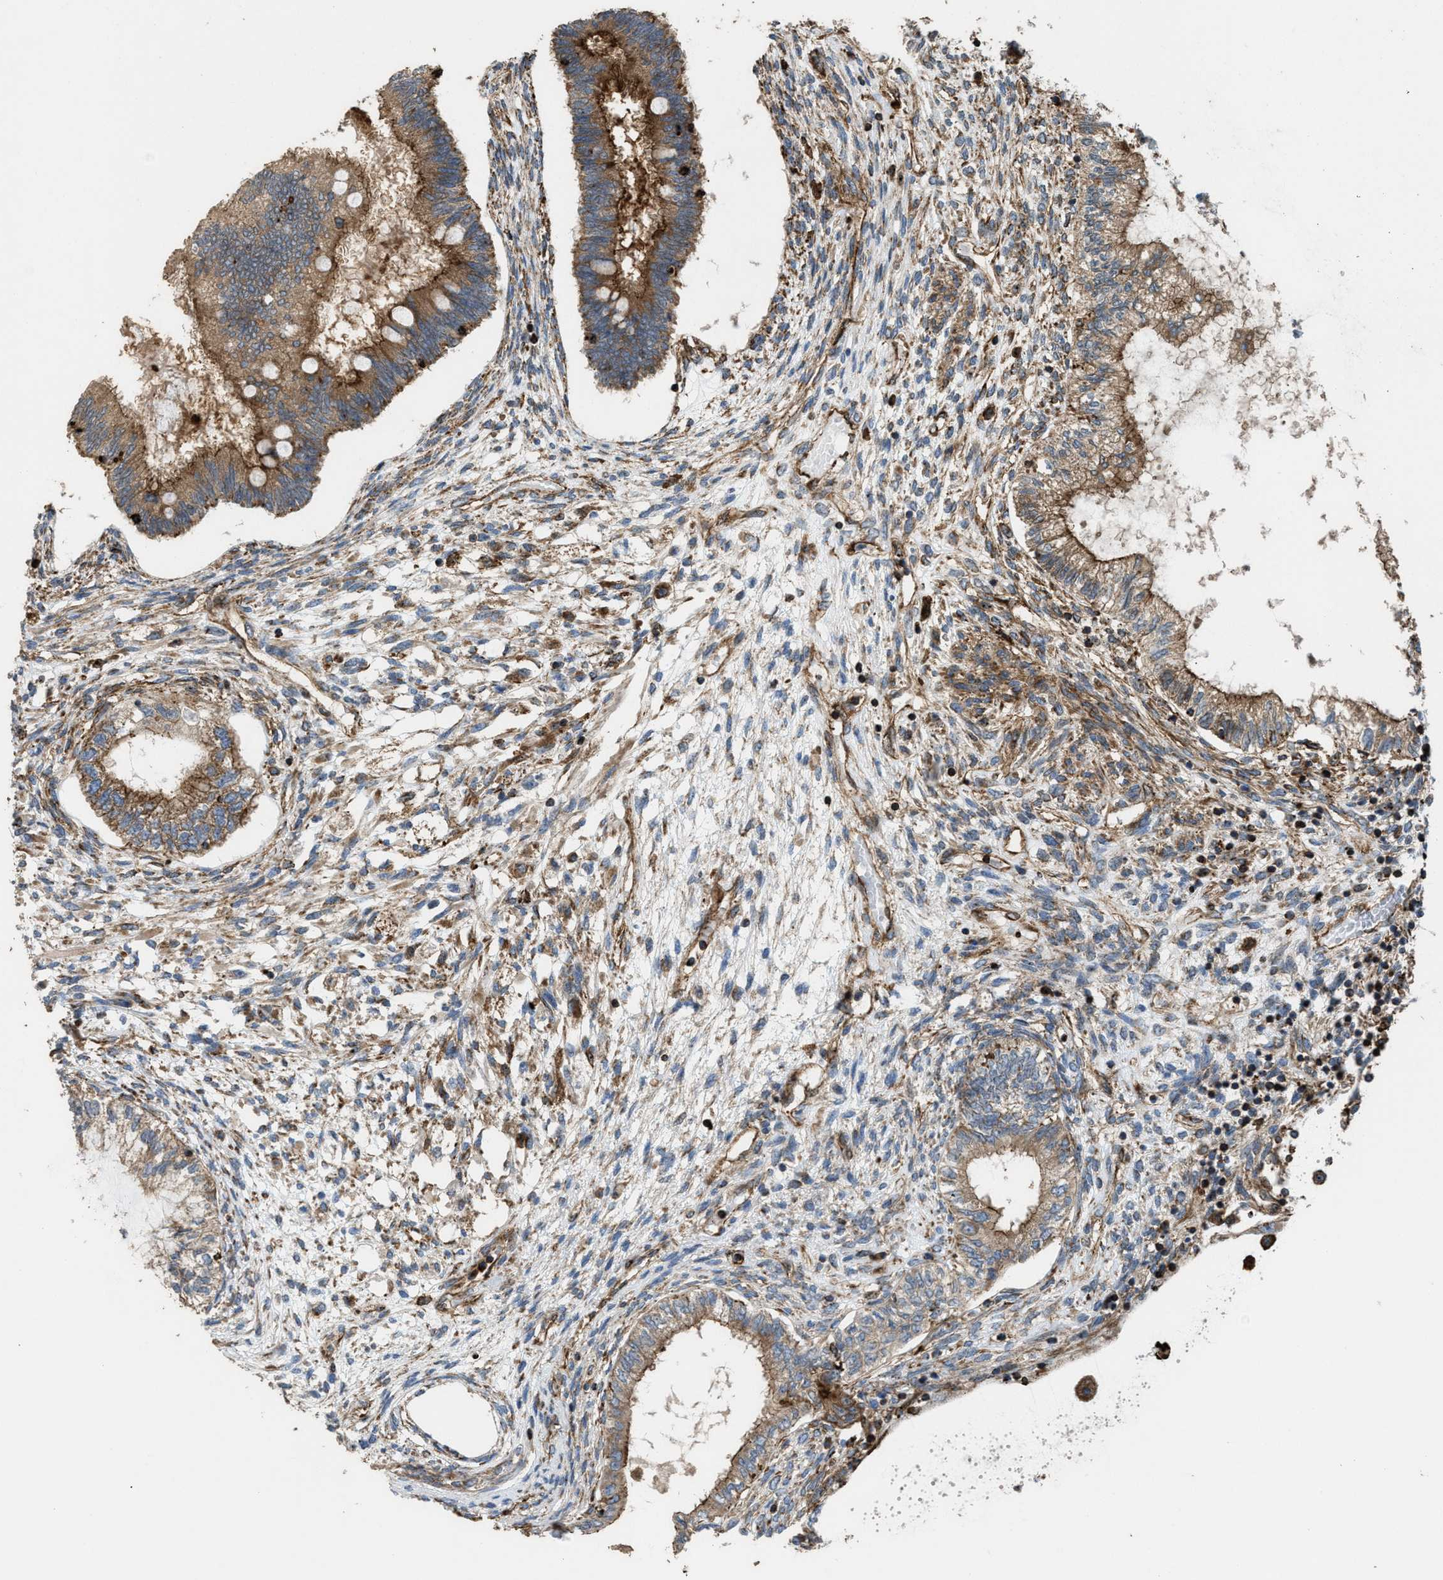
{"staining": {"intensity": "moderate", "quantity": ">75%", "location": "cytoplasmic/membranous"}, "tissue": "testis cancer", "cell_type": "Tumor cells", "image_type": "cancer", "snomed": [{"axis": "morphology", "description": "Seminoma, NOS"}, {"axis": "topography", "description": "Testis"}], "caption": "The micrograph shows staining of testis seminoma, revealing moderate cytoplasmic/membranous protein positivity (brown color) within tumor cells. The protein is stained brown, and the nuclei are stained in blue (DAB (3,3'-diaminobenzidine) IHC with brightfield microscopy, high magnification).", "gene": "EGLN1", "patient": {"sex": "male", "age": 28}}